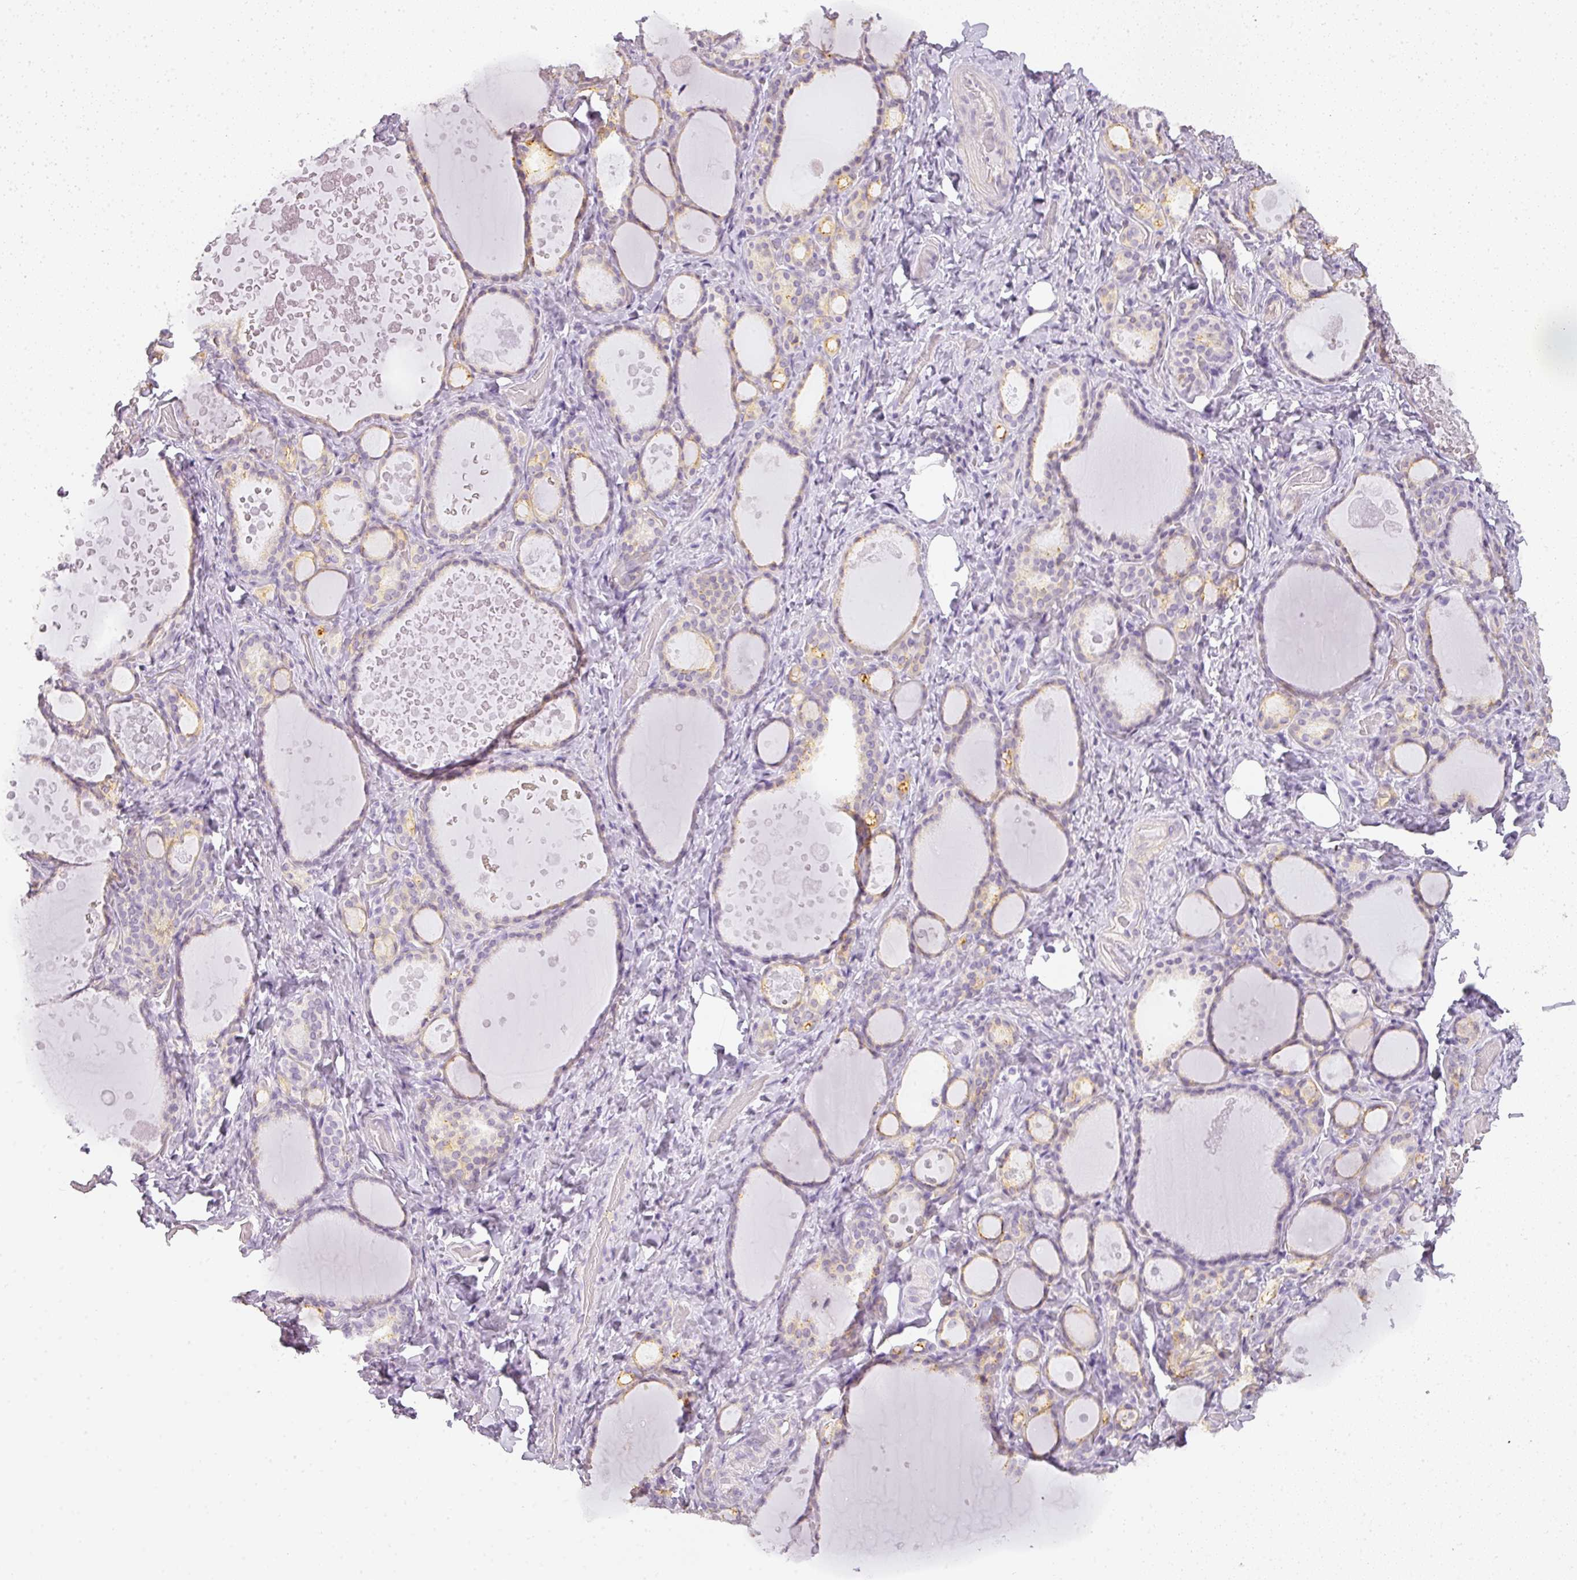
{"staining": {"intensity": "negative", "quantity": "none", "location": "none"}, "tissue": "thyroid gland", "cell_type": "Glandular cells", "image_type": "normal", "snomed": [{"axis": "morphology", "description": "Normal tissue, NOS"}, {"axis": "topography", "description": "Thyroid gland"}], "caption": "Glandular cells show no significant staining in unremarkable thyroid gland.", "gene": "TMEM42", "patient": {"sex": "female", "age": 46}}